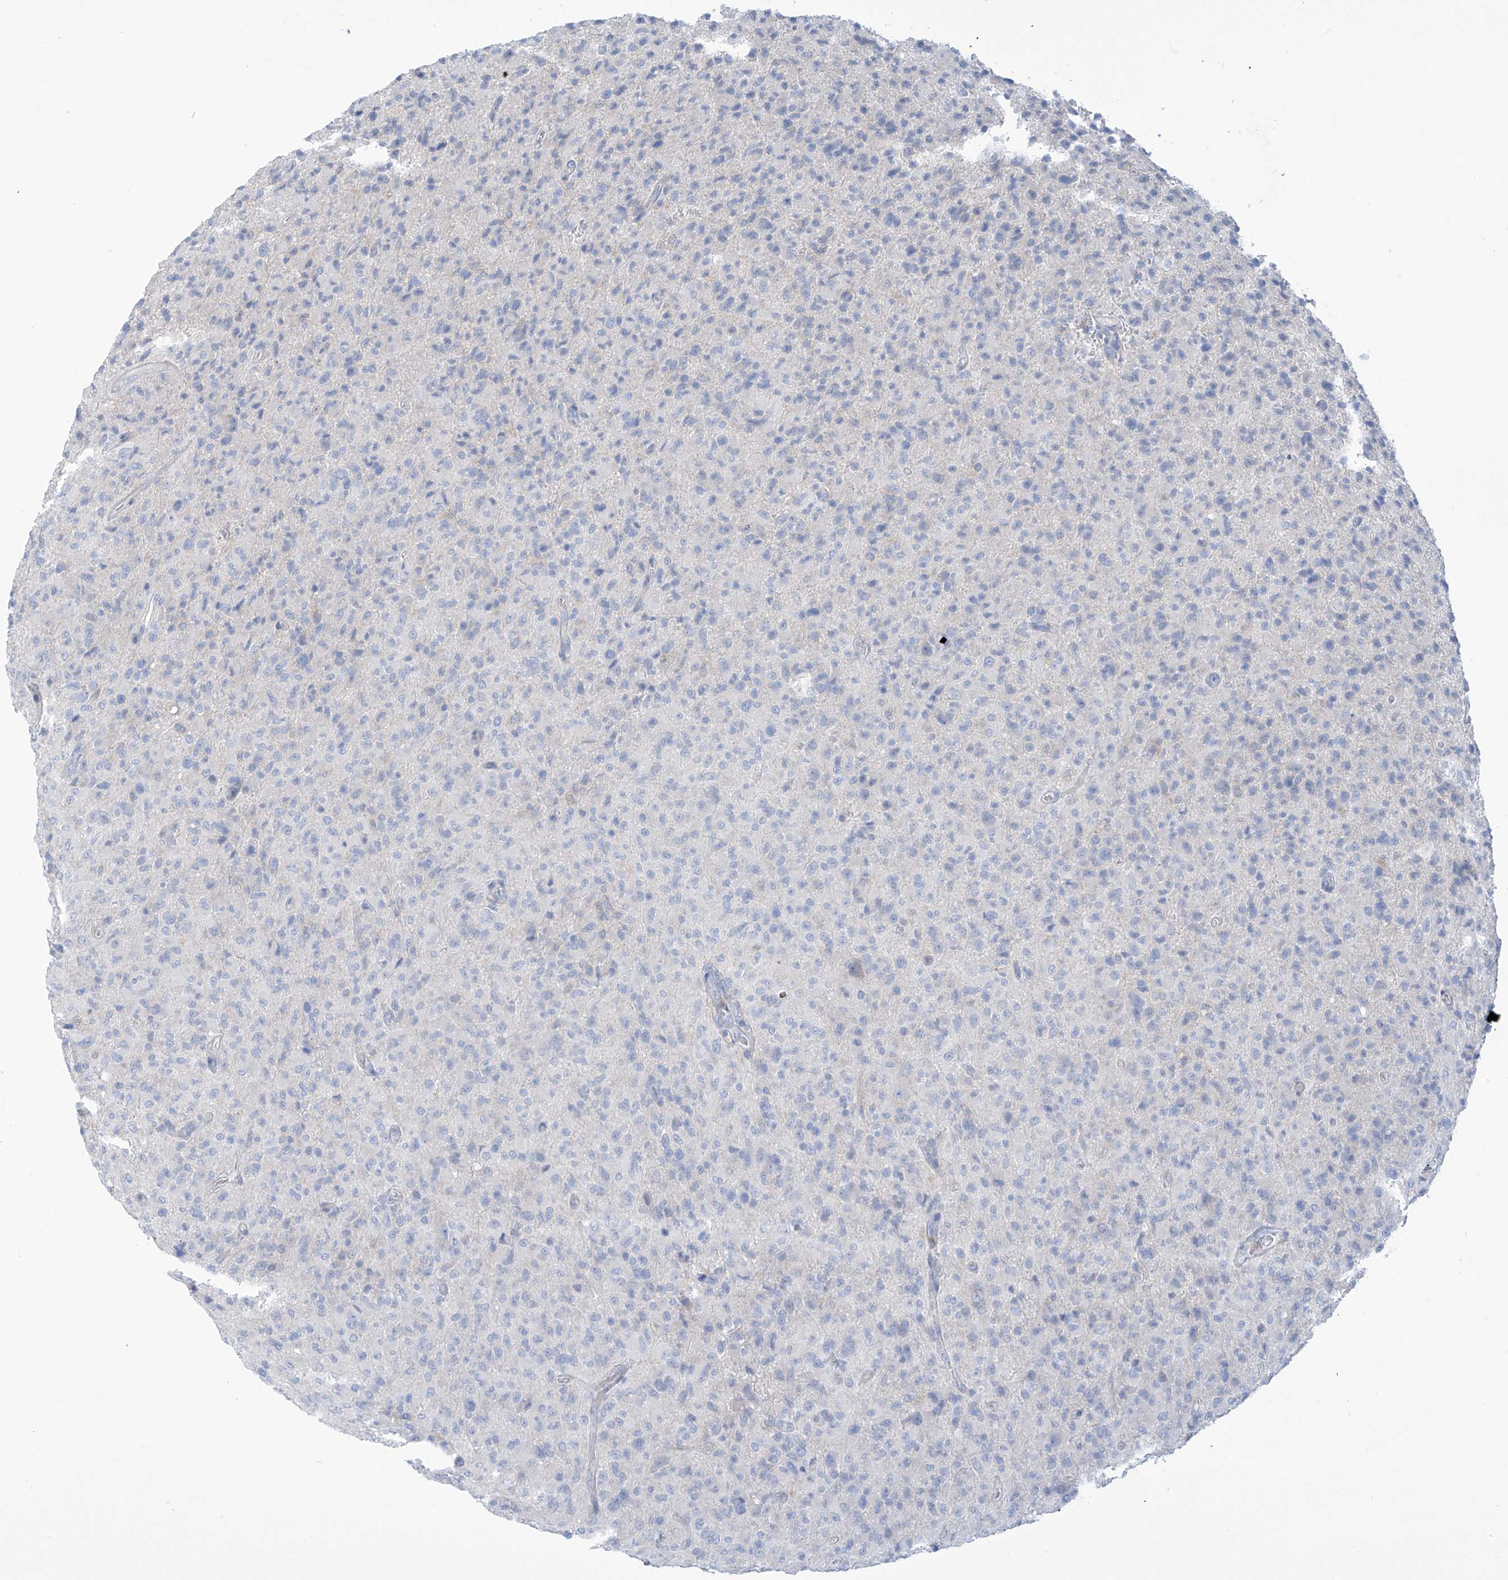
{"staining": {"intensity": "negative", "quantity": "none", "location": "none"}, "tissue": "glioma", "cell_type": "Tumor cells", "image_type": "cancer", "snomed": [{"axis": "morphology", "description": "Glioma, malignant, High grade"}, {"axis": "topography", "description": "Brain"}], "caption": "The histopathology image displays no staining of tumor cells in high-grade glioma (malignant).", "gene": "FABP2", "patient": {"sex": "female", "age": 57}}